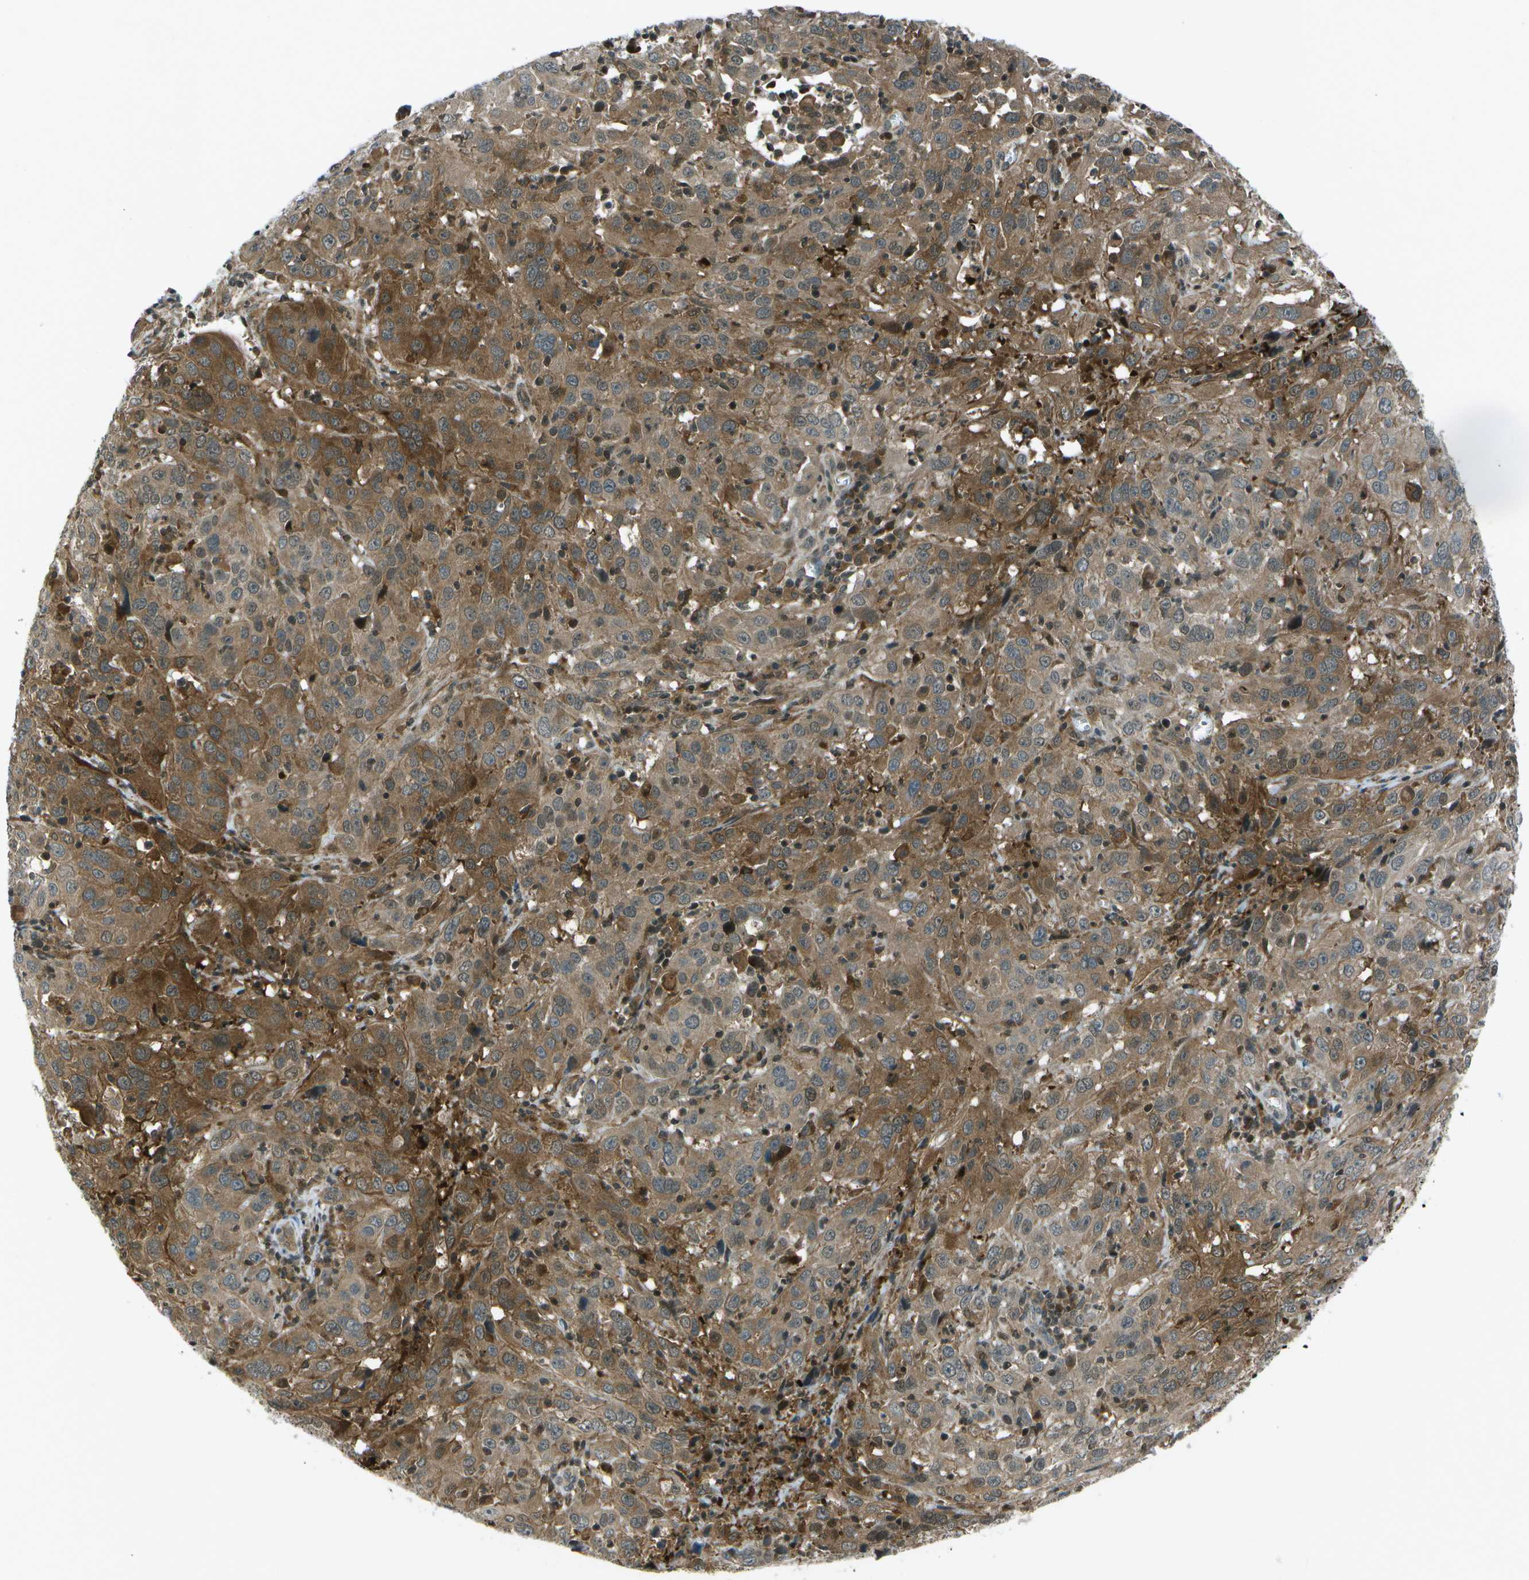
{"staining": {"intensity": "moderate", "quantity": ">75%", "location": "cytoplasmic/membranous"}, "tissue": "cervical cancer", "cell_type": "Tumor cells", "image_type": "cancer", "snomed": [{"axis": "morphology", "description": "Squamous cell carcinoma, NOS"}, {"axis": "topography", "description": "Cervix"}], "caption": "Human cervical squamous cell carcinoma stained with a protein marker reveals moderate staining in tumor cells.", "gene": "TMEM19", "patient": {"sex": "female", "age": 32}}